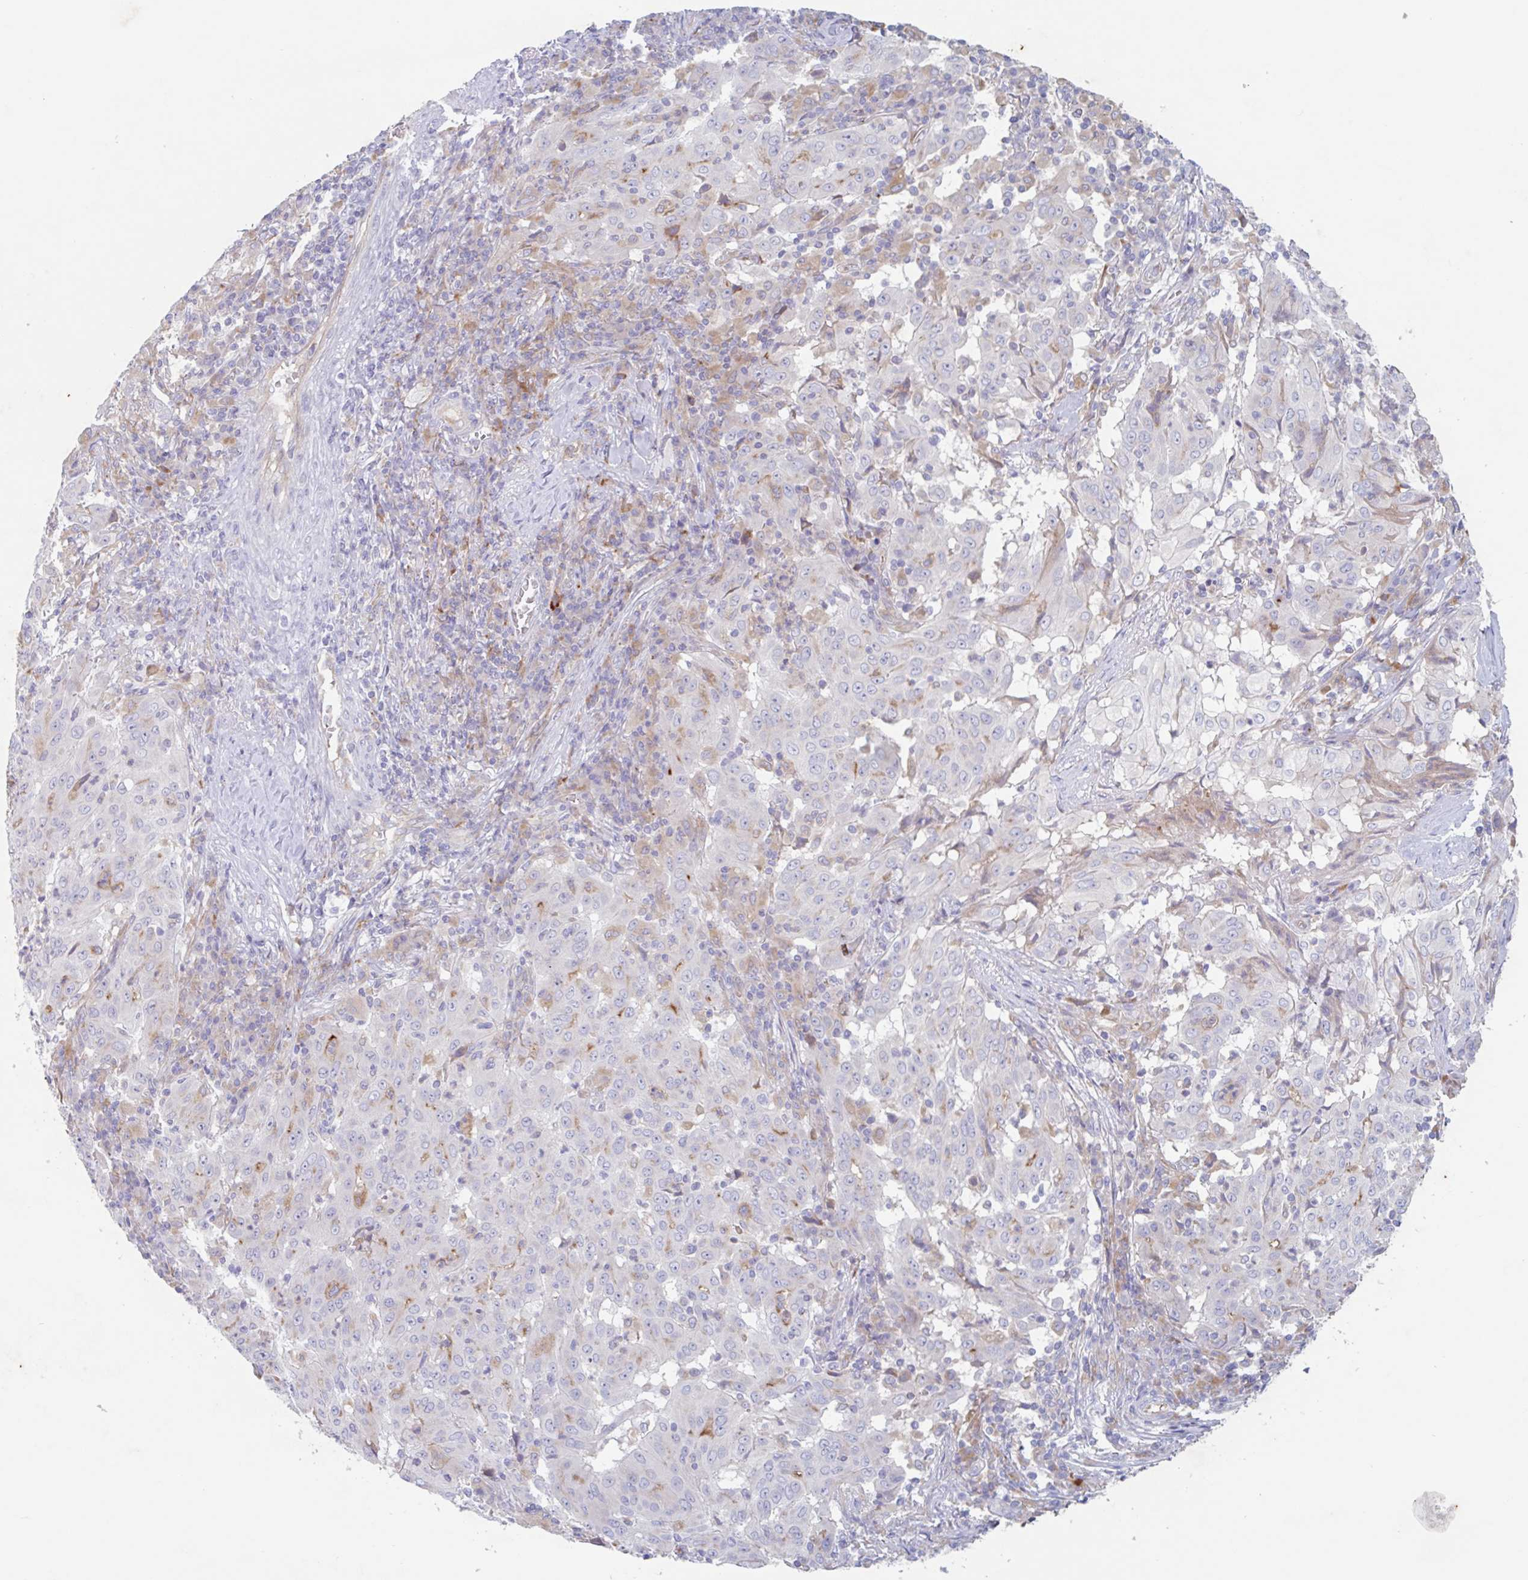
{"staining": {"intensity": "negative", "quantity": "none", "location": "none"}, "tissue": "pancreatic cancer", "cell_type": "Tumor cells", "image_type": "cancer", "snomed": [{"axis": "morphology", "description": "Adenocarcinoma, NOS"}, {"axis": "topography", "description": "Pancreas"}], "caption": "IHC image of neoplastic tissue: pancreatic adenocarcinoma stained with DAB exhibits no significant protein expression in tumor cells.", "gene": "MANBA", "patient": {"sex": "male", "age": 63}}